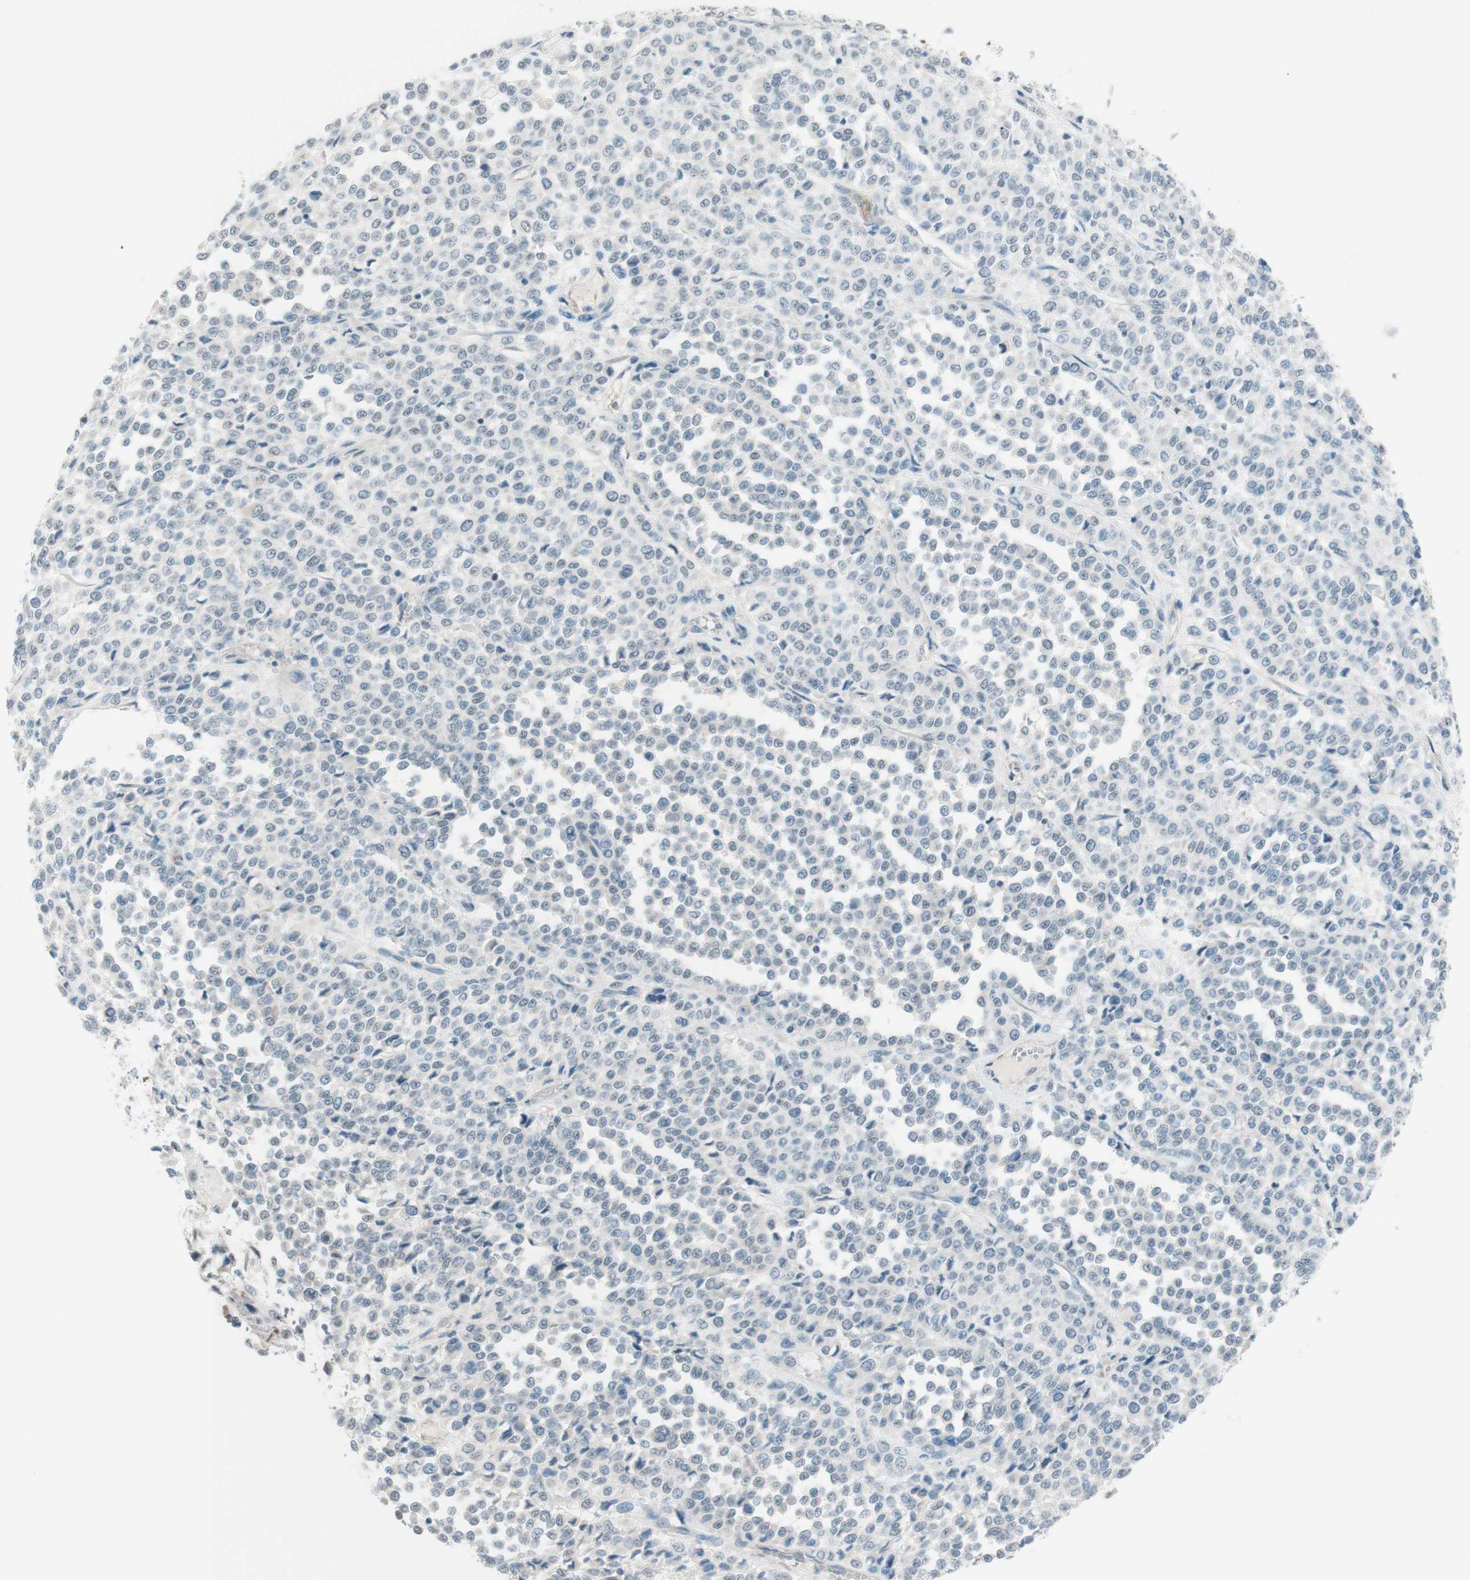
{"staining": {"intensity": "negative", "quantity": "none", "location": "none"}, "tissue": "melanoma", "cell_type": "Tumor cells", "image_type": "cancer", "snomed": [{"axis": "morphology", "description": "Malignant melanoma, Metastatic site"}, {"axis": "topography", "description": "Pancreas"}], "caption": "DAB immunohistochemical staining of malignant melanoma (metastatic site) shows no significant expression in tumor cells.", "gene": "JPH1", "patient": {"sex": "female", "age": 30}}